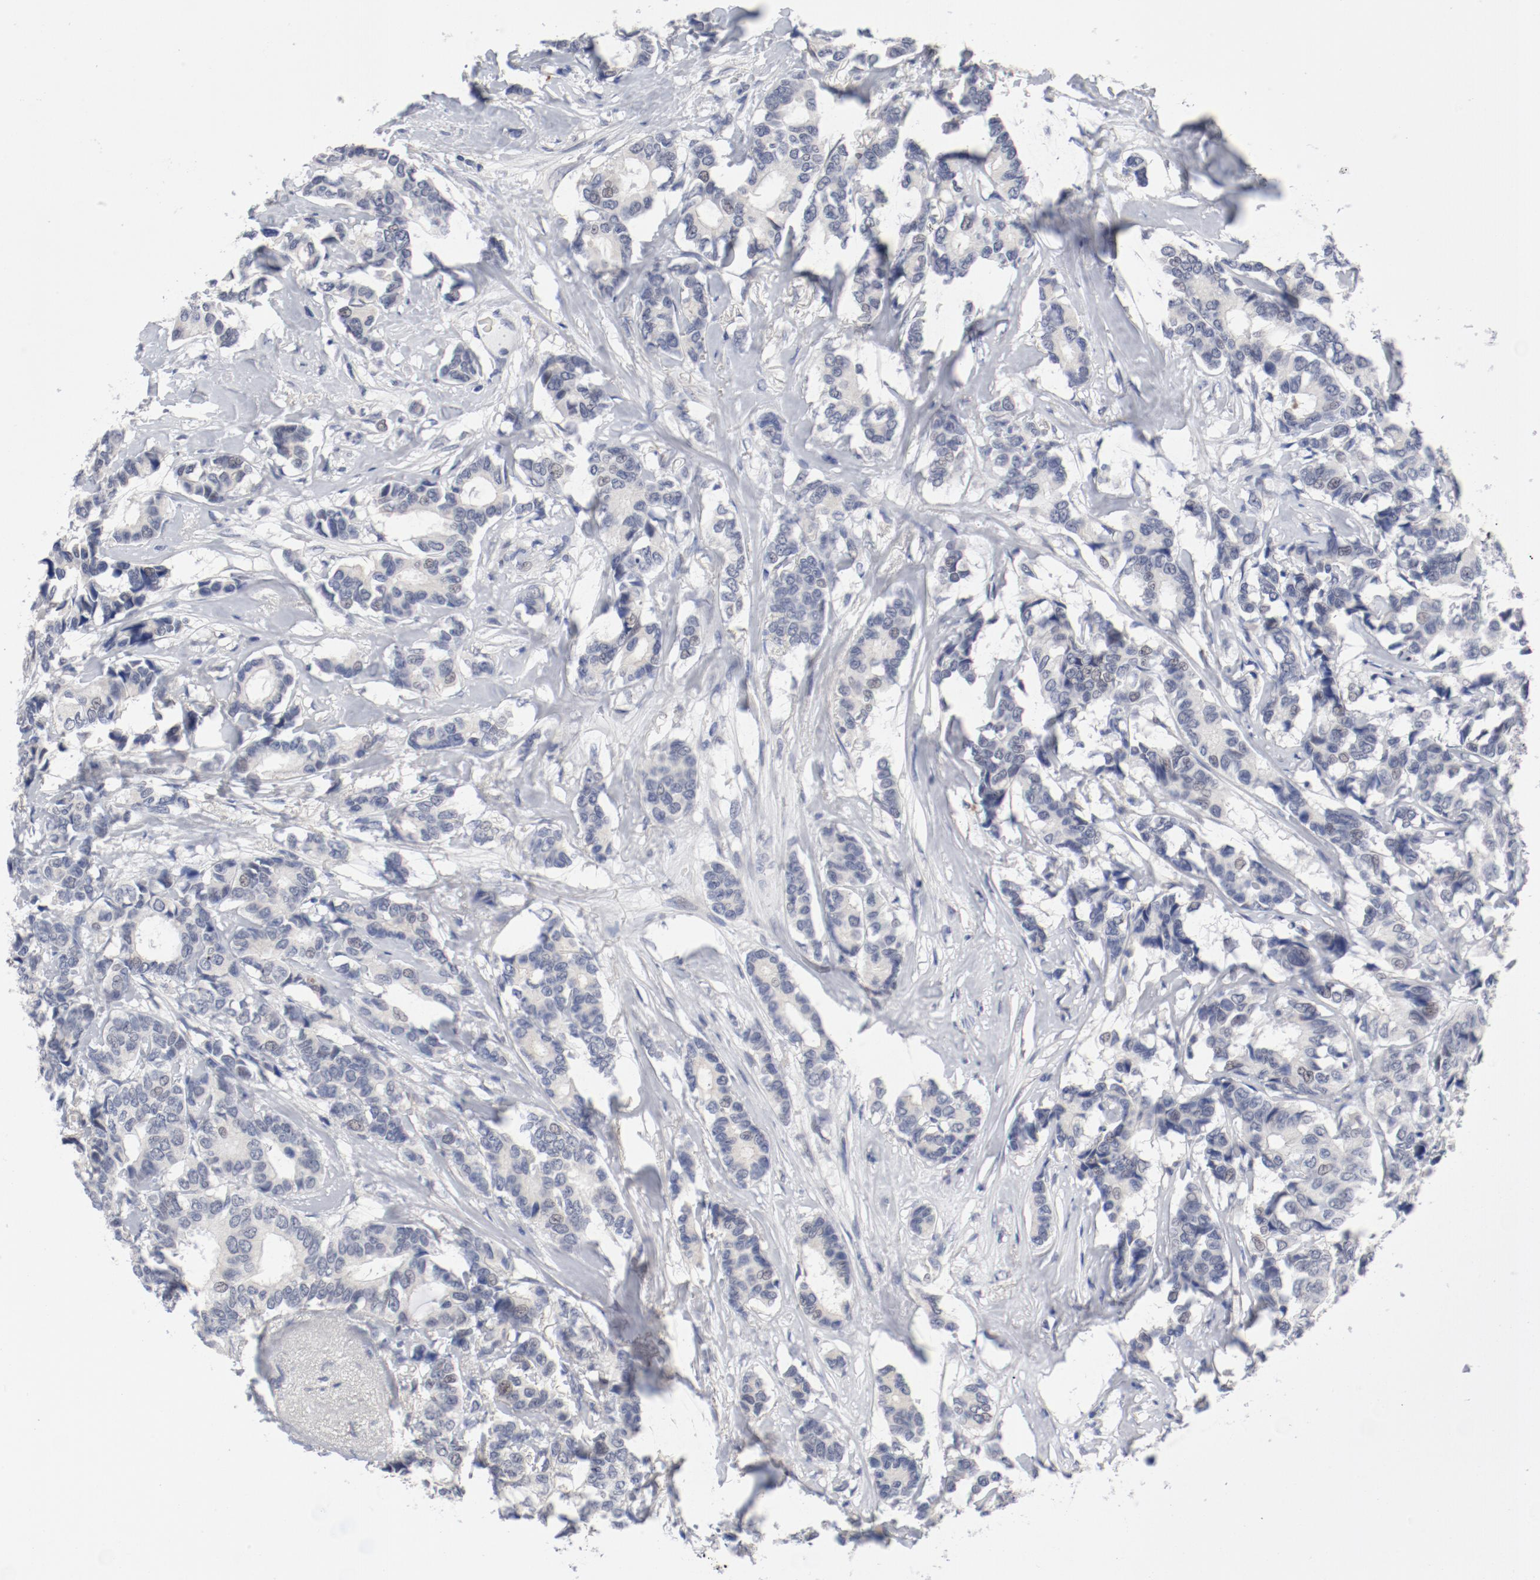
{"staining": {"intensity": "negative", "quantity": "none", "location": "none"}, "tissue": "breast cancer", "cell_type": "Tumor cells", "image_type": "cancer", "snomed": [{"axis": "morphology", "description": "Duct carcinoma"}, {"axis": "topography", "description": "Breast"}], "caption": "Immunohistochemical staining of human breast cancer (infiltrating ductal carcinoma) reveals no significant expression in tumor cells.", "gene": "ANKLE2", "patient": {"sex": "female", "age": 87}}